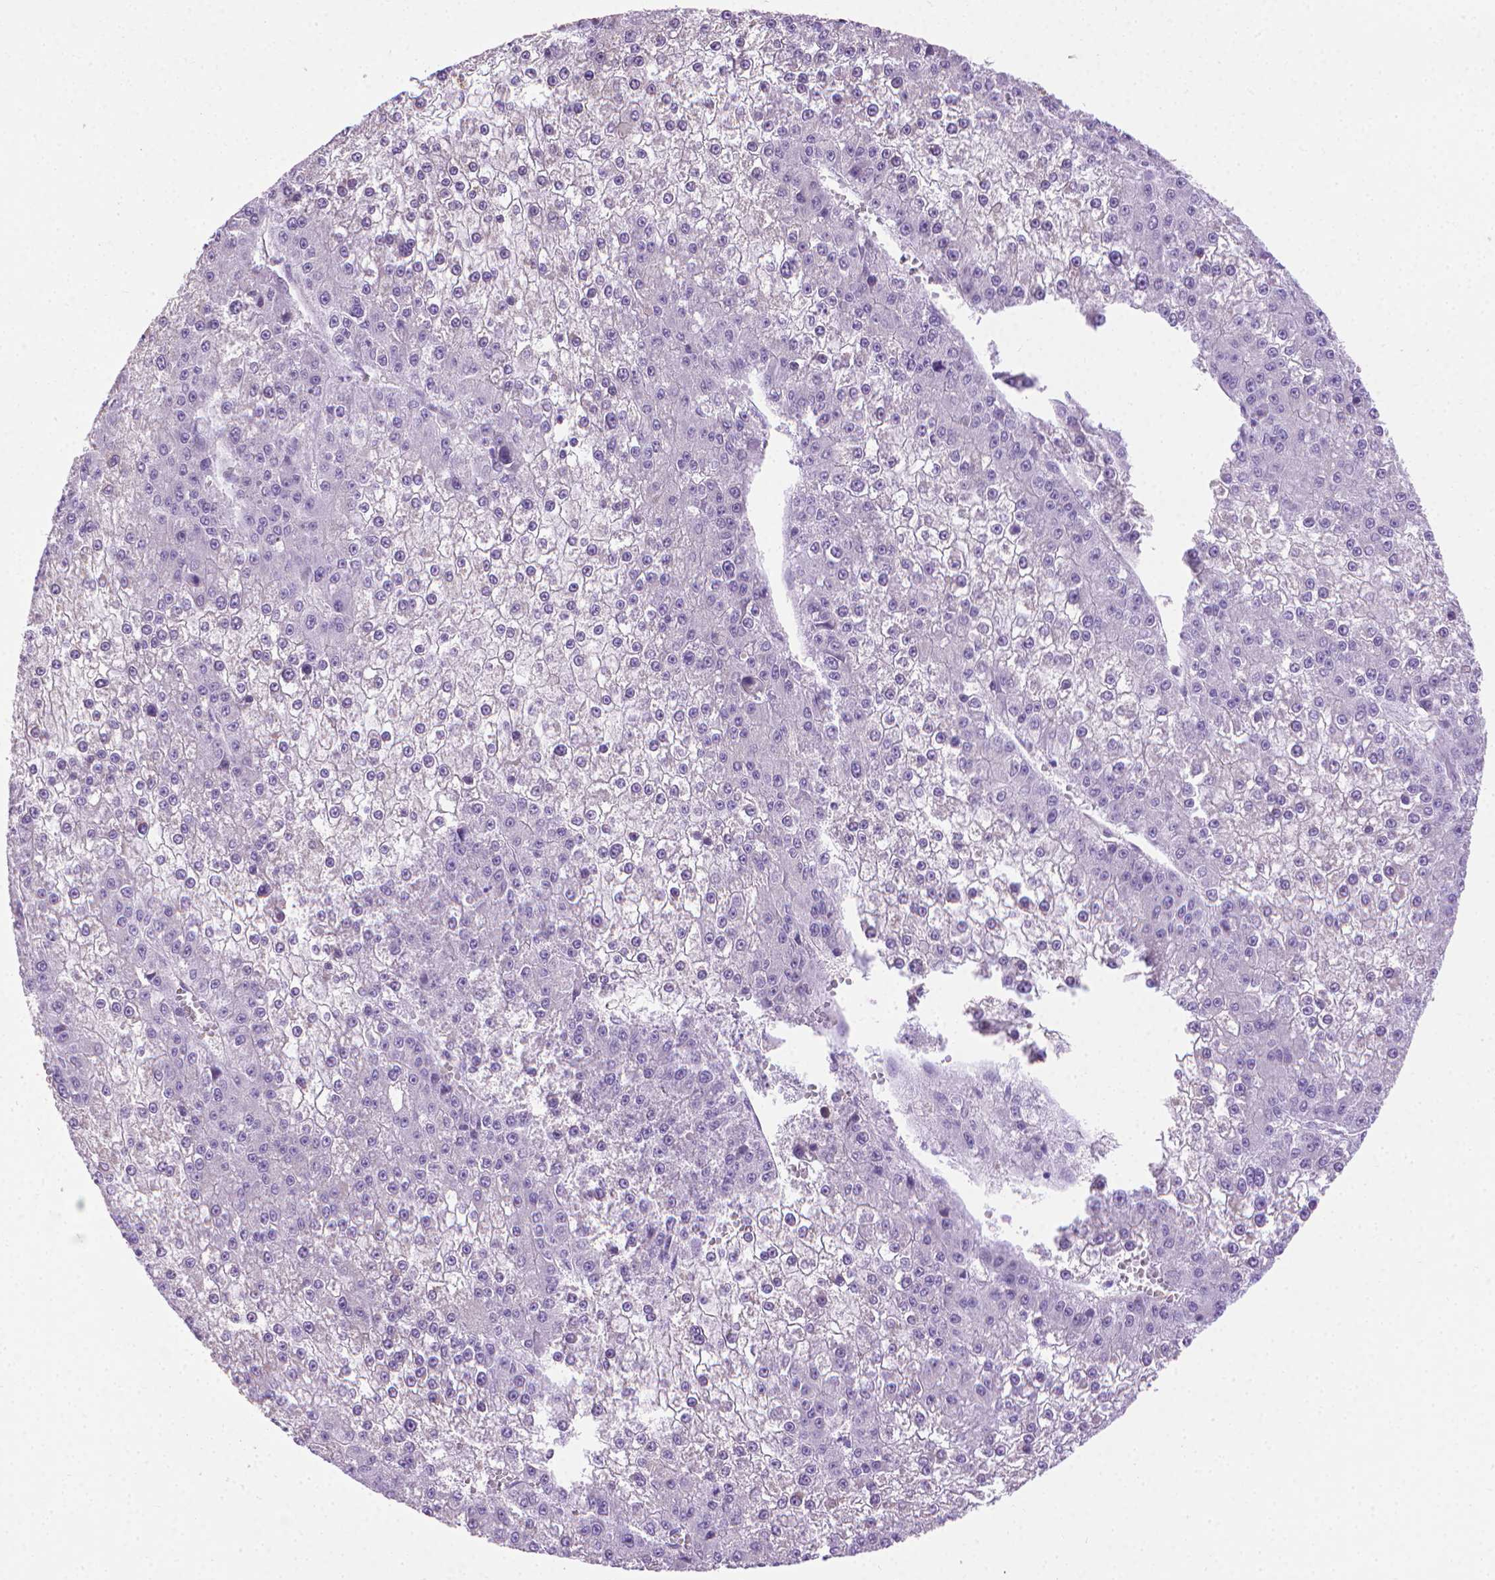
{"staining": {"intensity": "negative", "quantity": "none", "location": "none"}, "tissue": "liver cancer", "cell_type": "Tumor cells", "image_type": "cancer", "snomed": [{"axis": "morphology", "description": "Carcinoma, Hepatocellular, NOS"}, {"axis": "topography", "description": "Liver"}], "caption": "This is an immunohistochemistry (IHC) image of hepatocellular carcinoma (liver). There is no staining in tumor cells.", "gene": "PNMA2", "patient": {"sex": "female", "age": 73}}